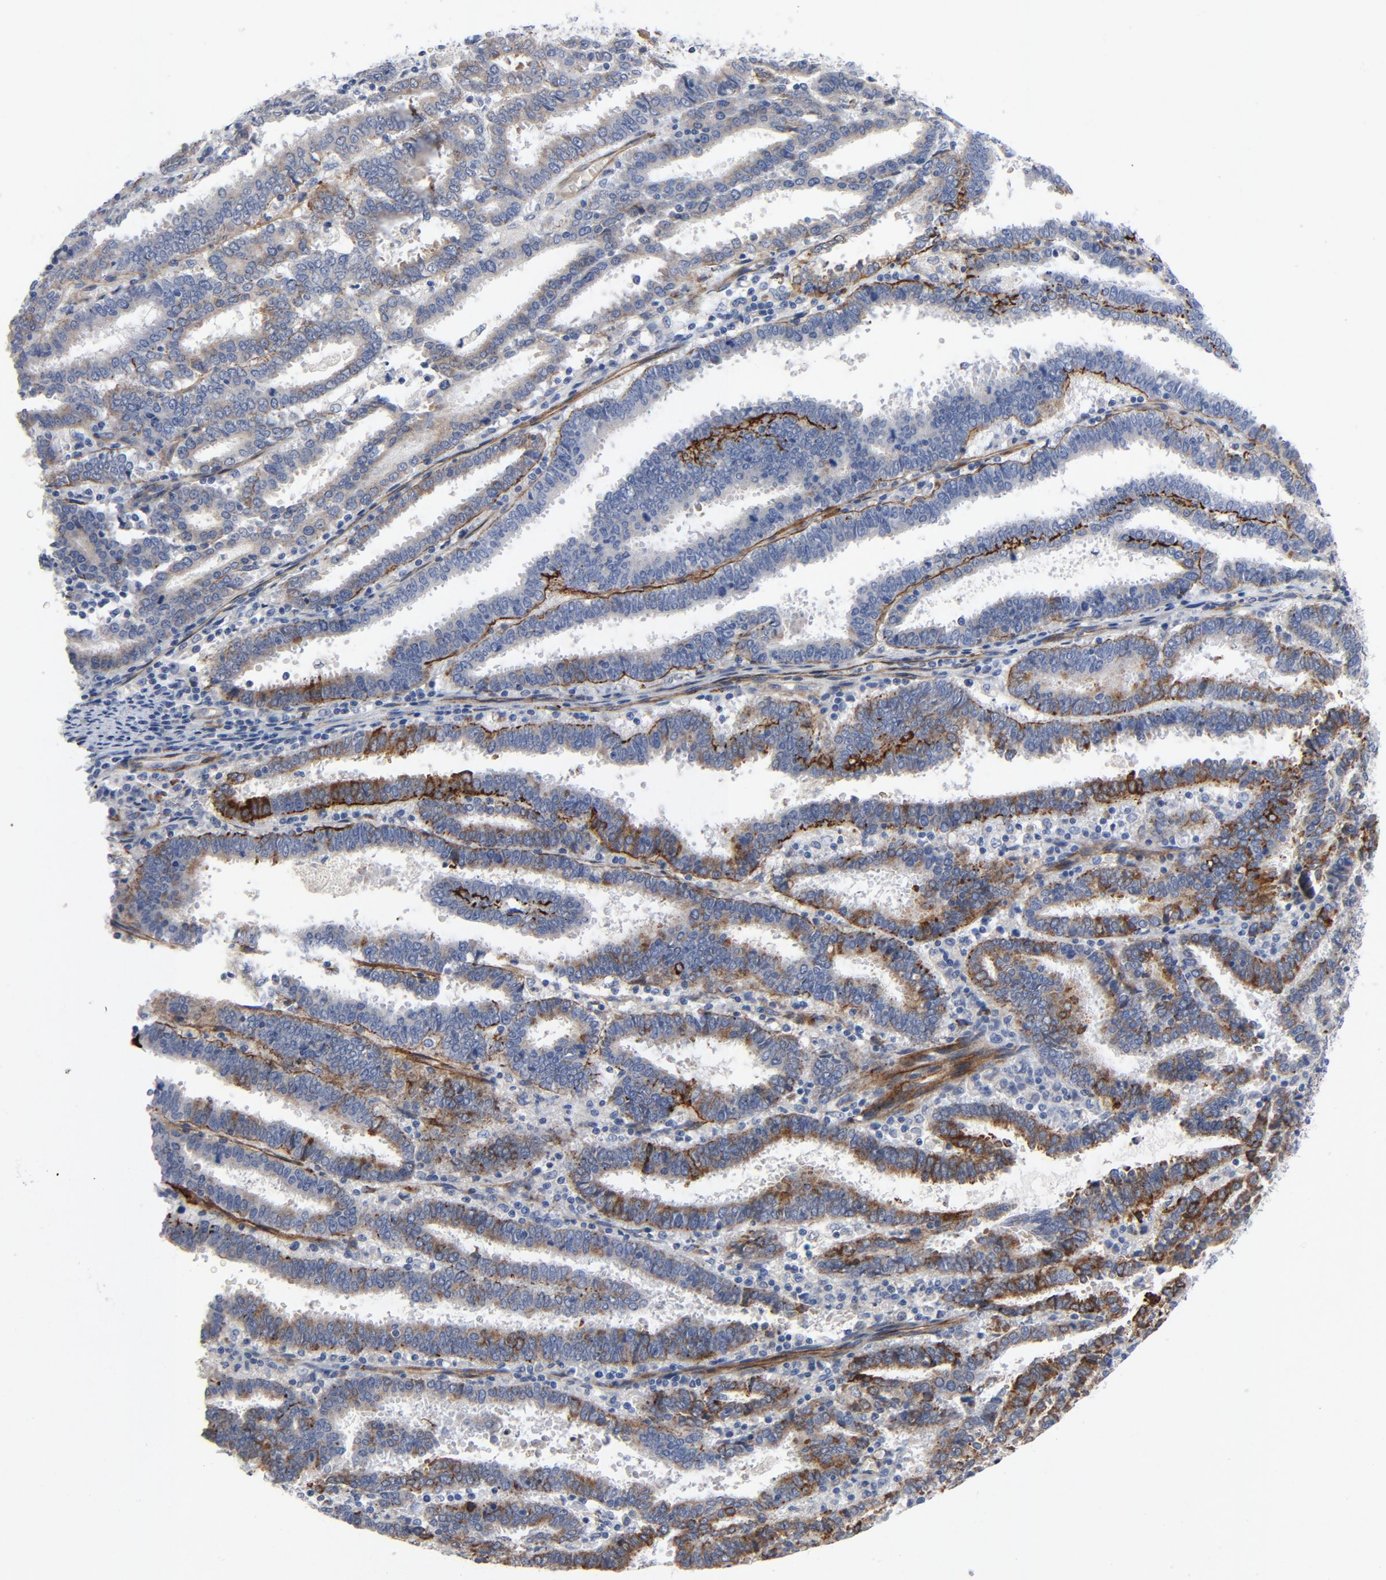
{"staining": {"intensity": "strong", "quantity": "<25%", "location": "cytoplasmic/membranous"}, "tissue": "endometrial cancer", "cell_type": "Tumor cells", "image_type": "cancer", "snomed": [{"axis": "morphology", "description": "Adenocarcinoma, NOS"}, {"axis": "topography", "description": "Uterus"}], "caption": "Immunohistochemistry (IHC) histopathology image of endometrial cancer stained for a protein (brown), which demonstrates medium levels of strong cytoplasmic/membranous staining in approximately <25% of tumor cells.", "gene": "LAMC1", "patient": {"sex": "female", "age": 83}}